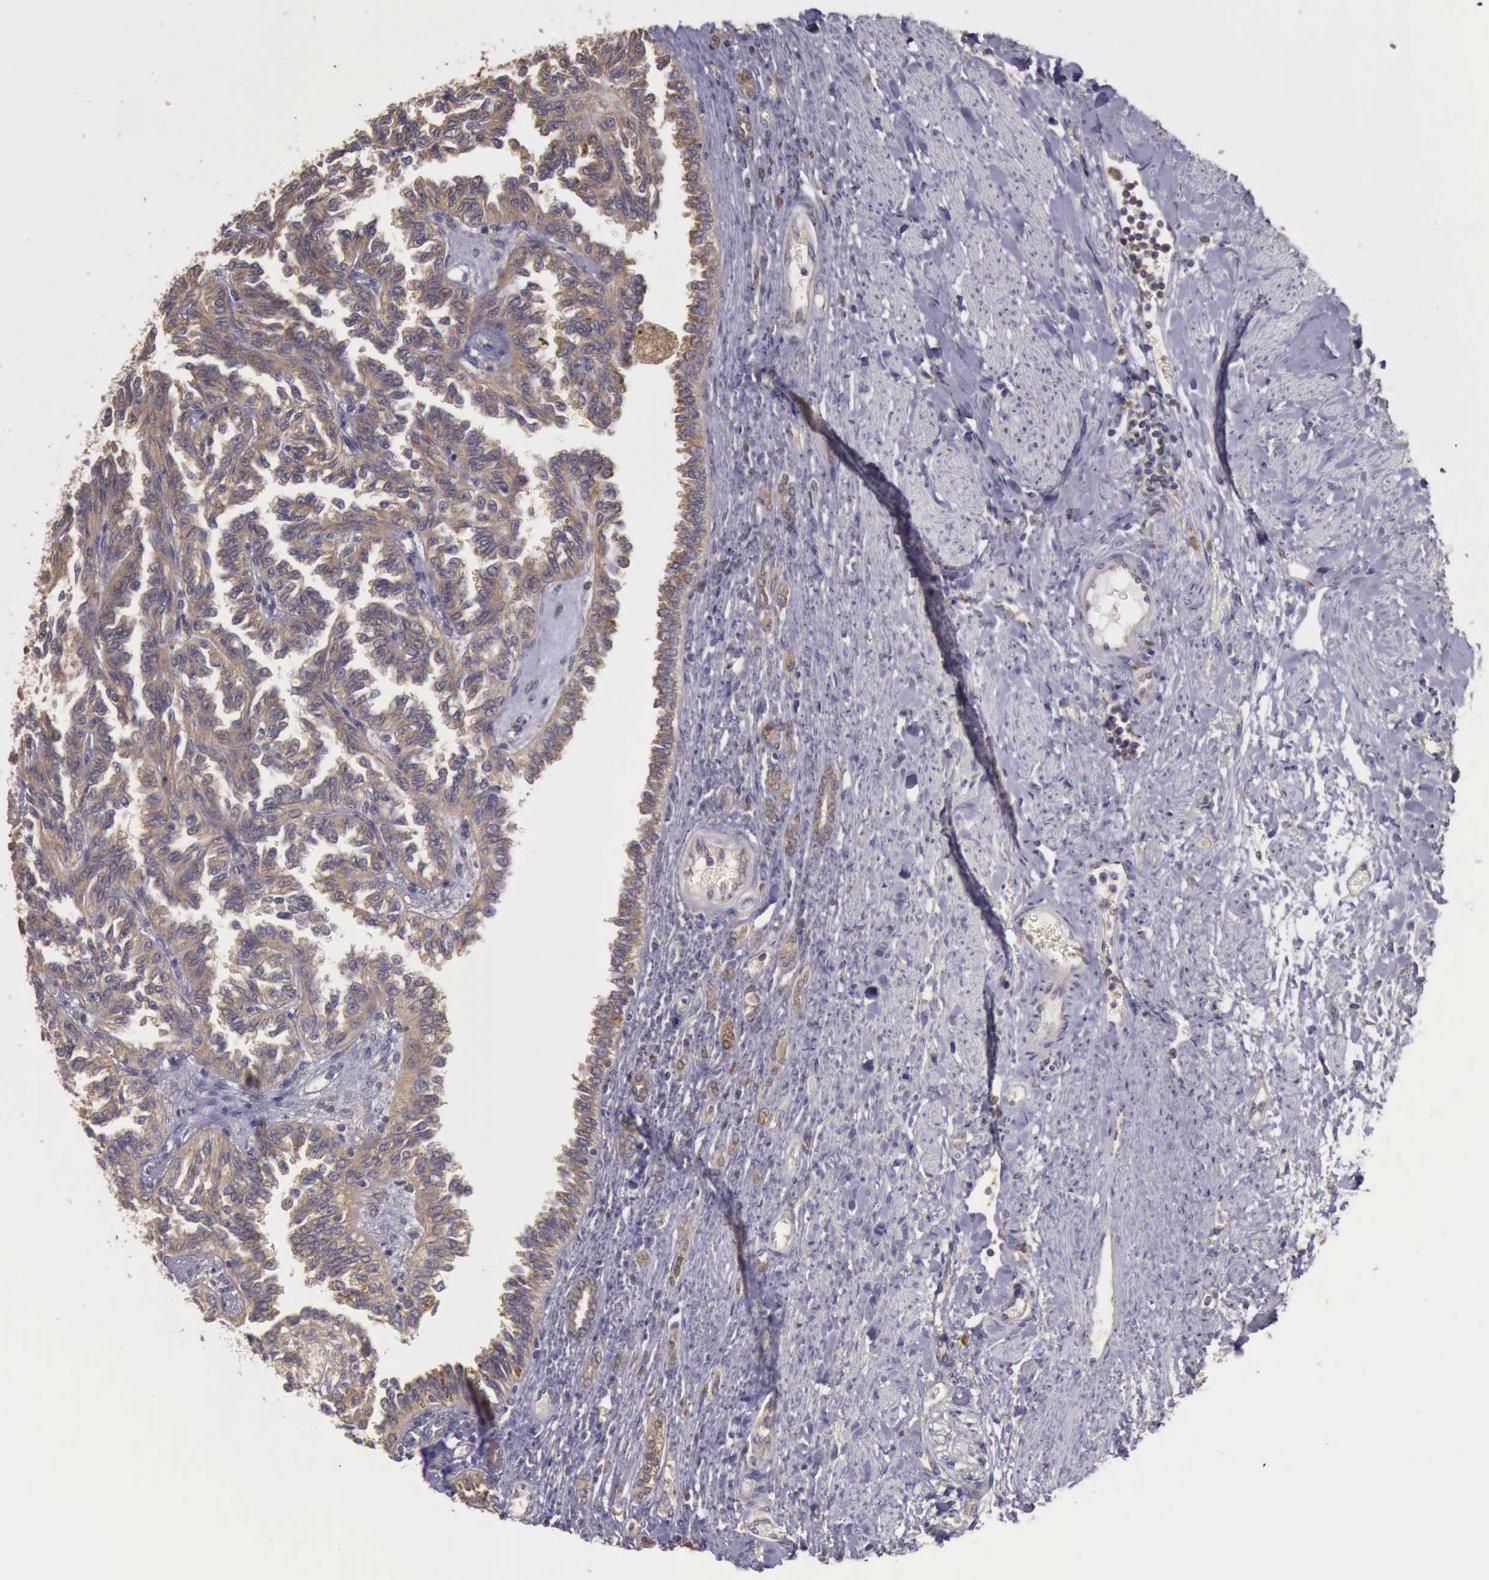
{"staining": {"intensity": "moderate", "quantity": ">75%", "location": "cytoplasmic/membranous"}, "tissue": "renal cancer", "cell_type": "Tumor cells", "image_type": "cancer", "snomed": [{"axis": "morphology", "description": "Inflammation, NOS"}, {"axis": "morphology", "description": "Adenocarcinoma, NOS"}, {"axis": "topography", "description": "Kidney"}], "caption": "A histopathology image showing moderate cytoplasmic/membranous expression in approximately >75% of tumor cells in adenocarcinoma (renal), as visualized by brown immunohistochemical staining.", "gene": "EIF5", "patient": {"sex": "male", "age": 68}}